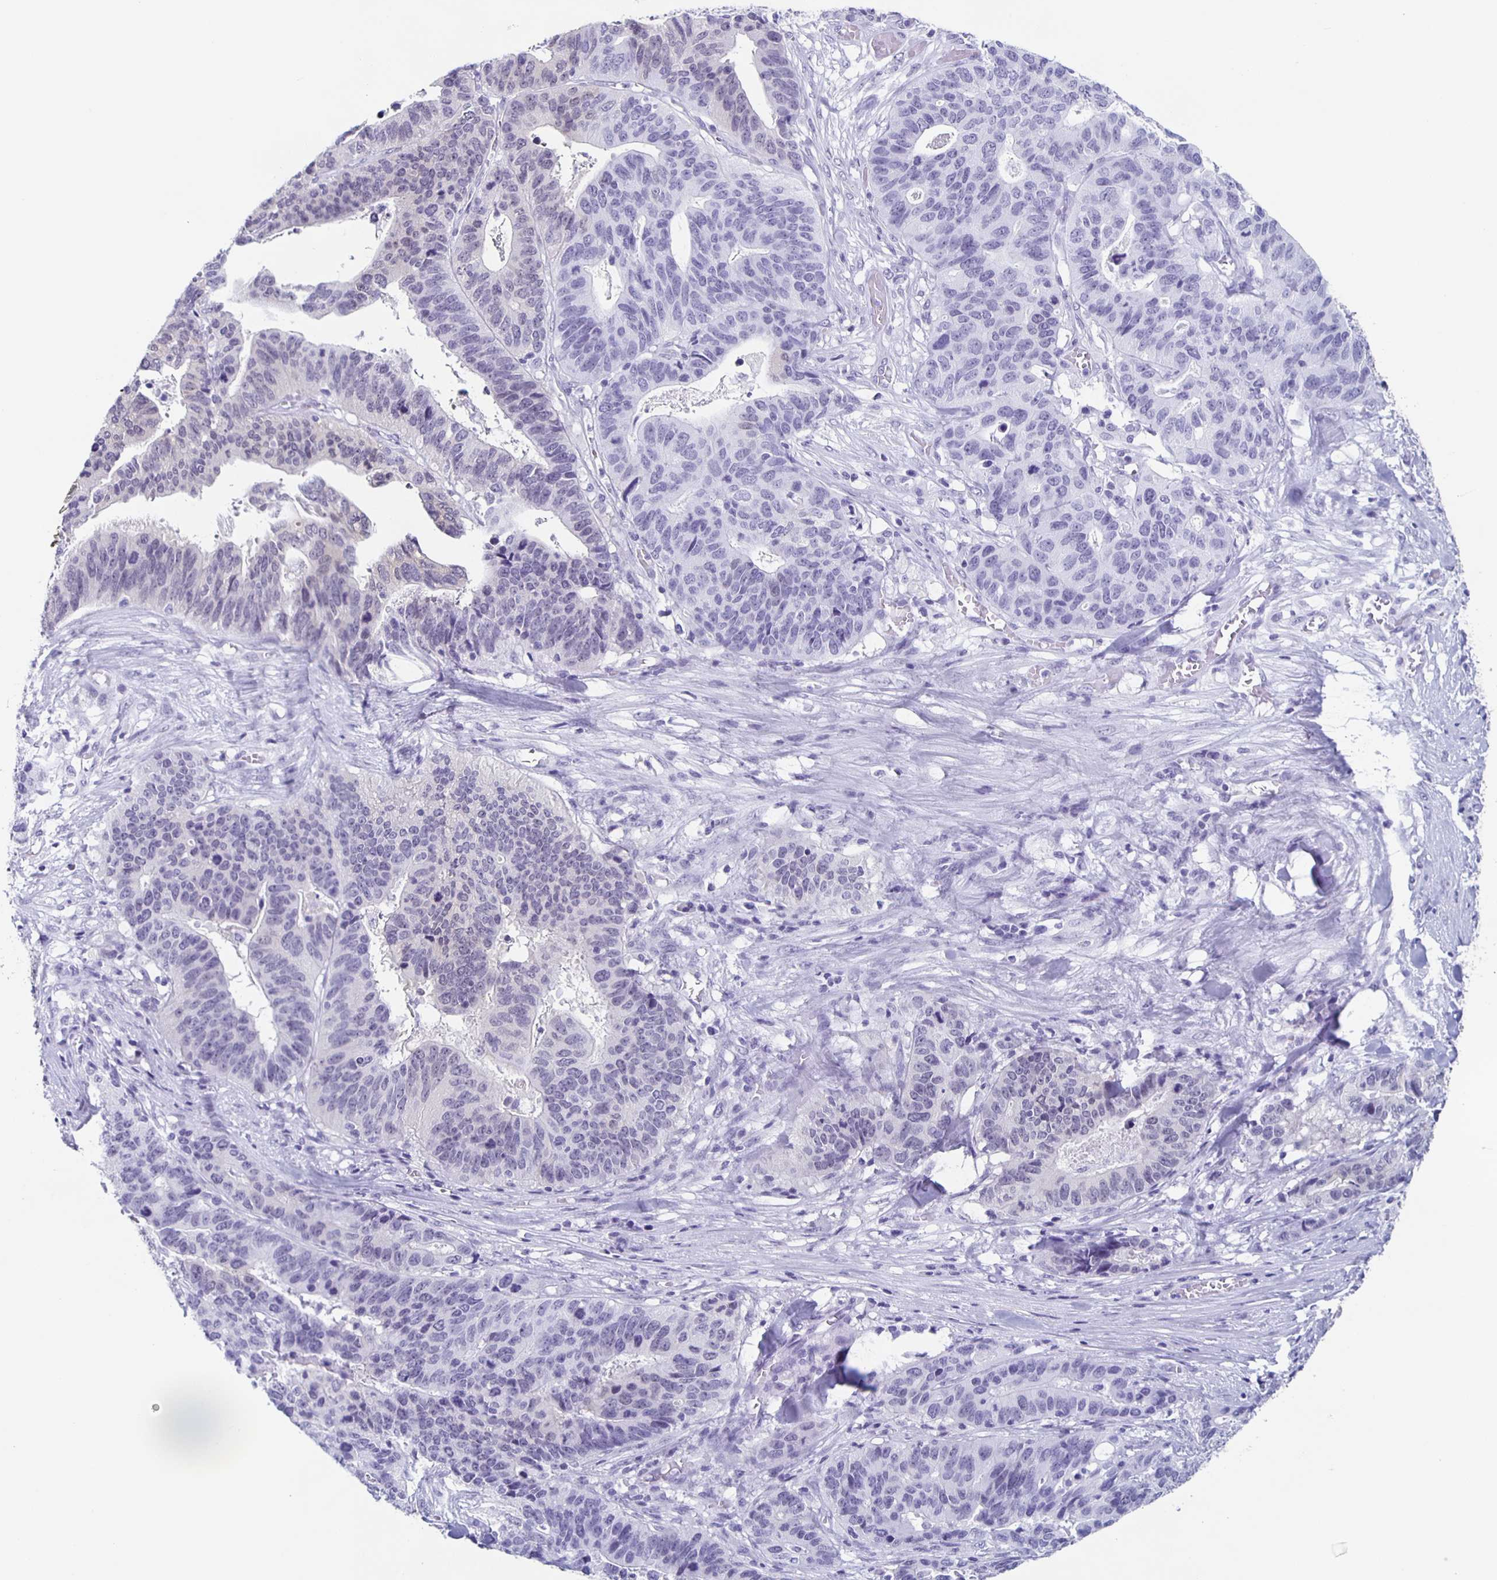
{"staining": {"intensity": "negative", "quantity": "none", "location": "none"}, "tissue": "stomach cancer", "cell_type": "Tumor cells", "image_type": "cancer", "snomed": [{"axis": "morphology", "description": "Adenocarcinoma, NOS"}, {"axis": "topography", "description": "Stomach, upper"}], "caption": "IHC micrograph of neoplastic tissue: stomach cancer stained with DAB reveals no significant protein expression in tumor cells.", "gene": "TPPP", "patient": {"sex": "female", "age": 67}}